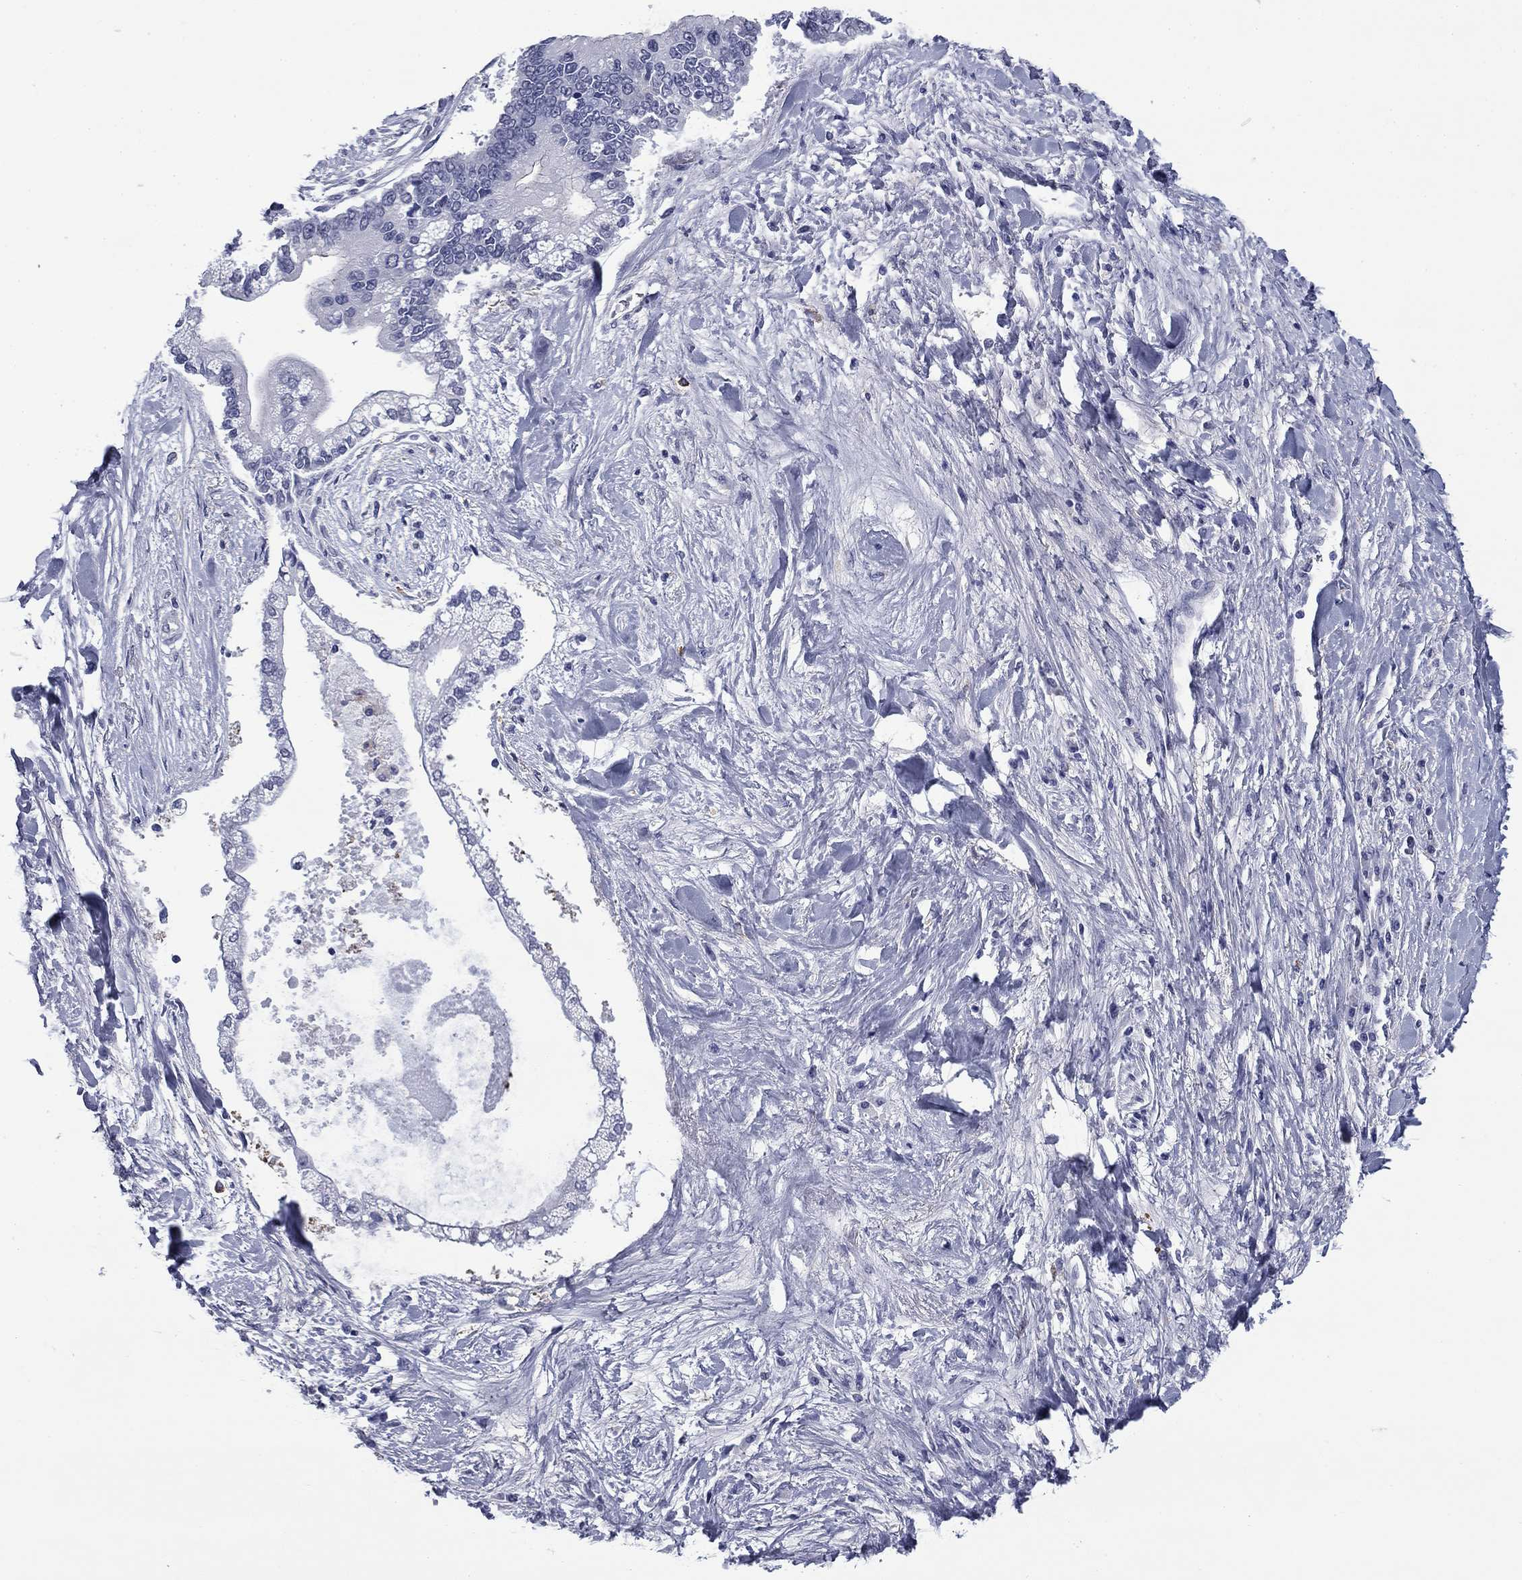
{"staining": {"intensity": "negative", "quantity": "none", "location": "none"}, "tissue": "liver cancer", "cell_type": "Tumor cells", "image_type": "cancer", "snomed": [{"axis": "morphology", "description": "Cholangiocarcinoma"}, {"axis": "topography", "description": "Liver"}], "caption": "Photomicrograph shows no significant protein staining in tumor cells of liver cancer. (DAB immunohistochemistry visualized using brightfield microscopy, high magnification).", "gene": "BCL2L14", "patient": {"sex": "male", "age": 50}}